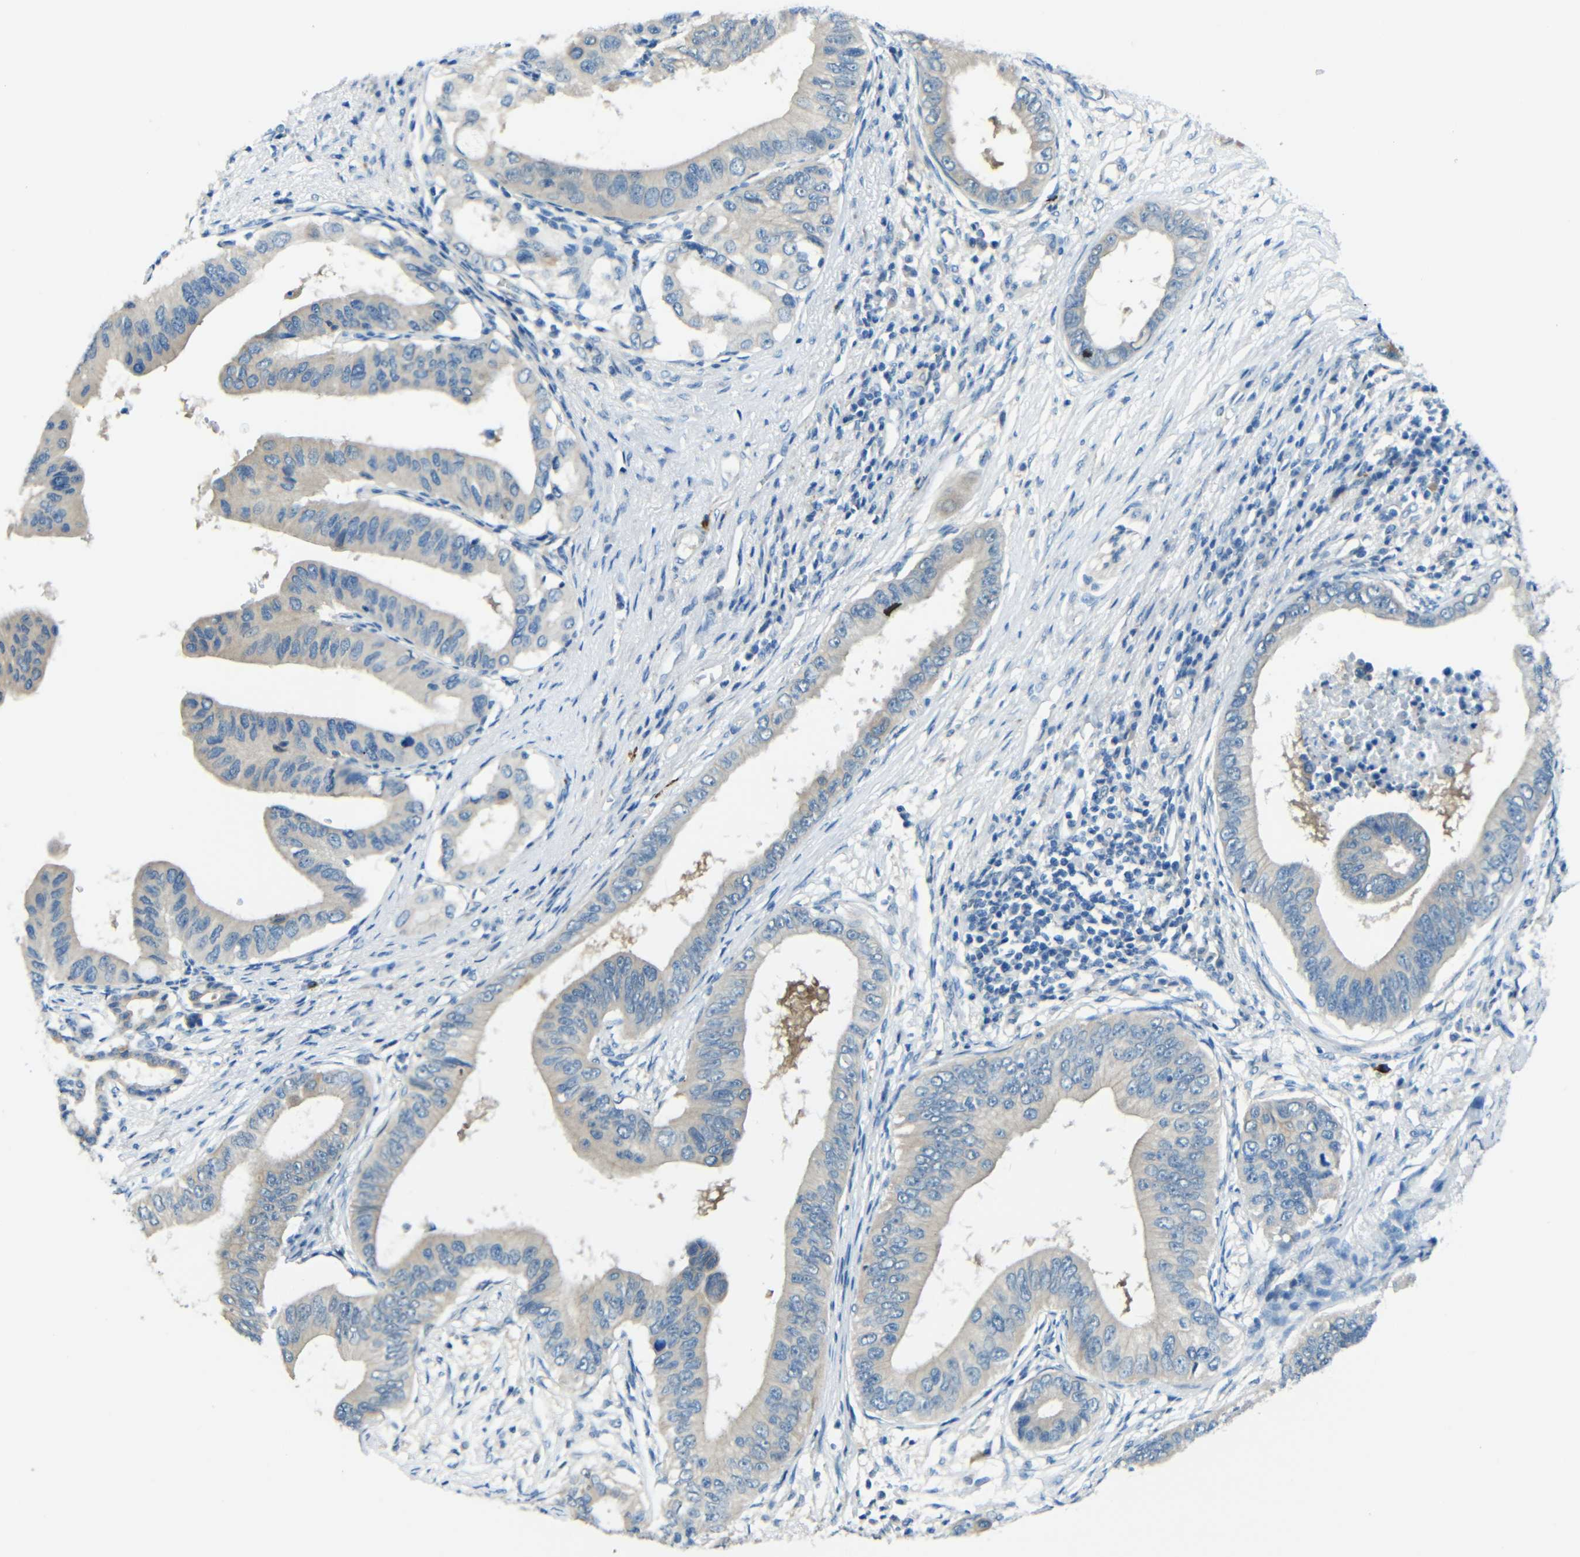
{"staining": {"intensity": "weak", "quantity": "25%-75%", "location": "cytoplasmic/membranous"}, "tissue": "pancreatic cancer", "cell_type": "Tumor cells", "image_type": "cancer", "snomed": [{"axis": "morphology", "description": "Adenocarcinoma, NOS"}, {"axis": "topography", "description": "Pancreas"}], "caption": "IHC histopathology image of neoplastic tissue: adenocarcinoma (pancreatic) stained using immunohistochemistry displays low levels of weak protein expression localized specifically in the cytoplasmic/membranous of tumor cells, appearing as a cytoplasmic/membranous brown color.", "gene": "CYP26B1", "patient": {"sex": "male", "age": 77}}